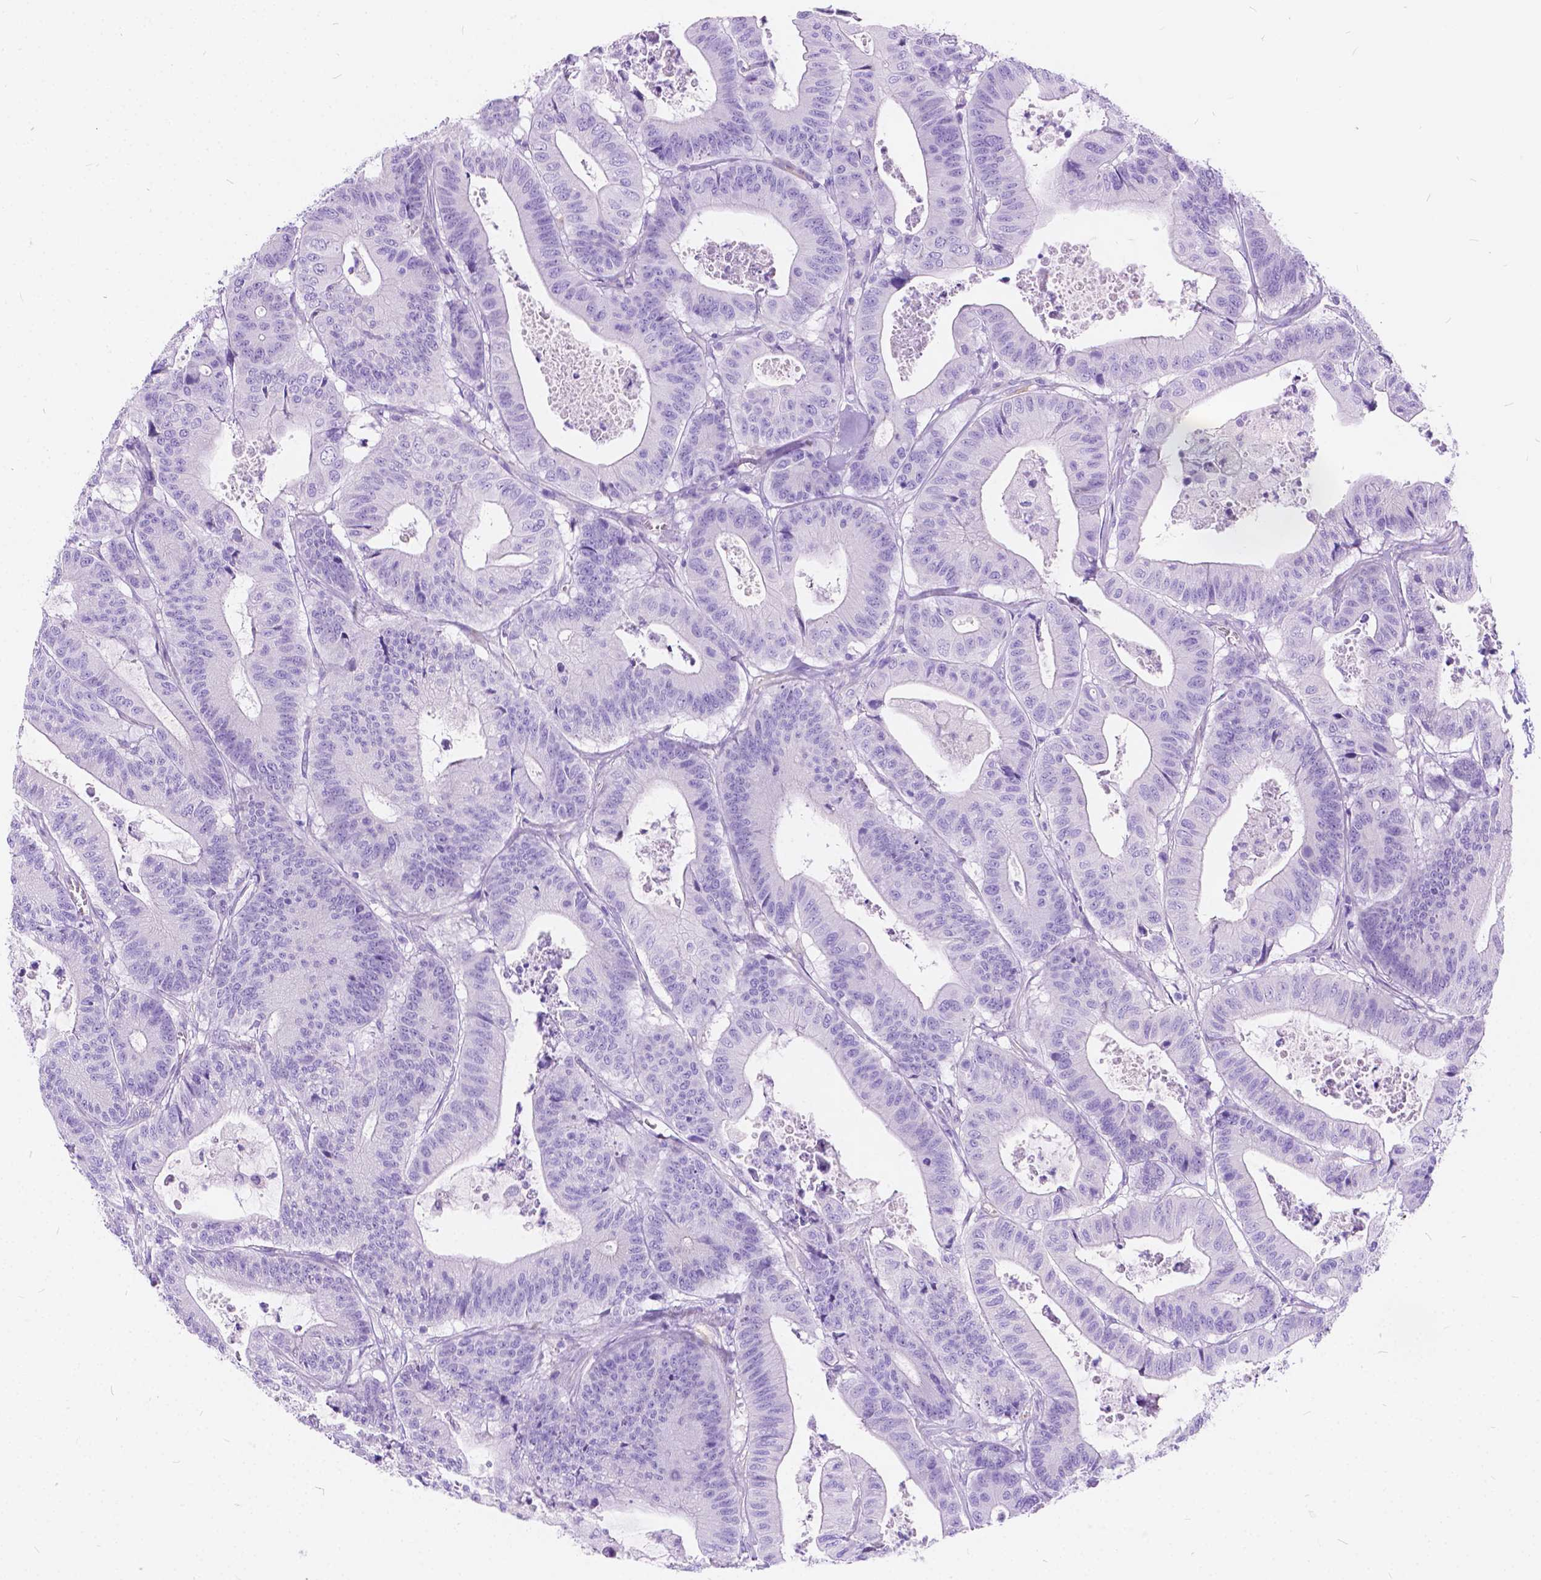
{"staining": {"intensity": "negative", "quantity": "none", "location": "none"}, "tissue": "colorectal cancer", "cell_type": "Tumor cells", "image_type": "cancer", "snomed": [{"axis": "morphology", "description": "Adenocarcinoma, NOS"}, {"axis": "topography", "description": "Colon"}], "caption": "Colorectal cancer stained for a protein using immunohistochemistry (IHC) reveals no staining tumor cells.", "gene": "CHRM1", "patient": {"sex": "female", "age": 84}}